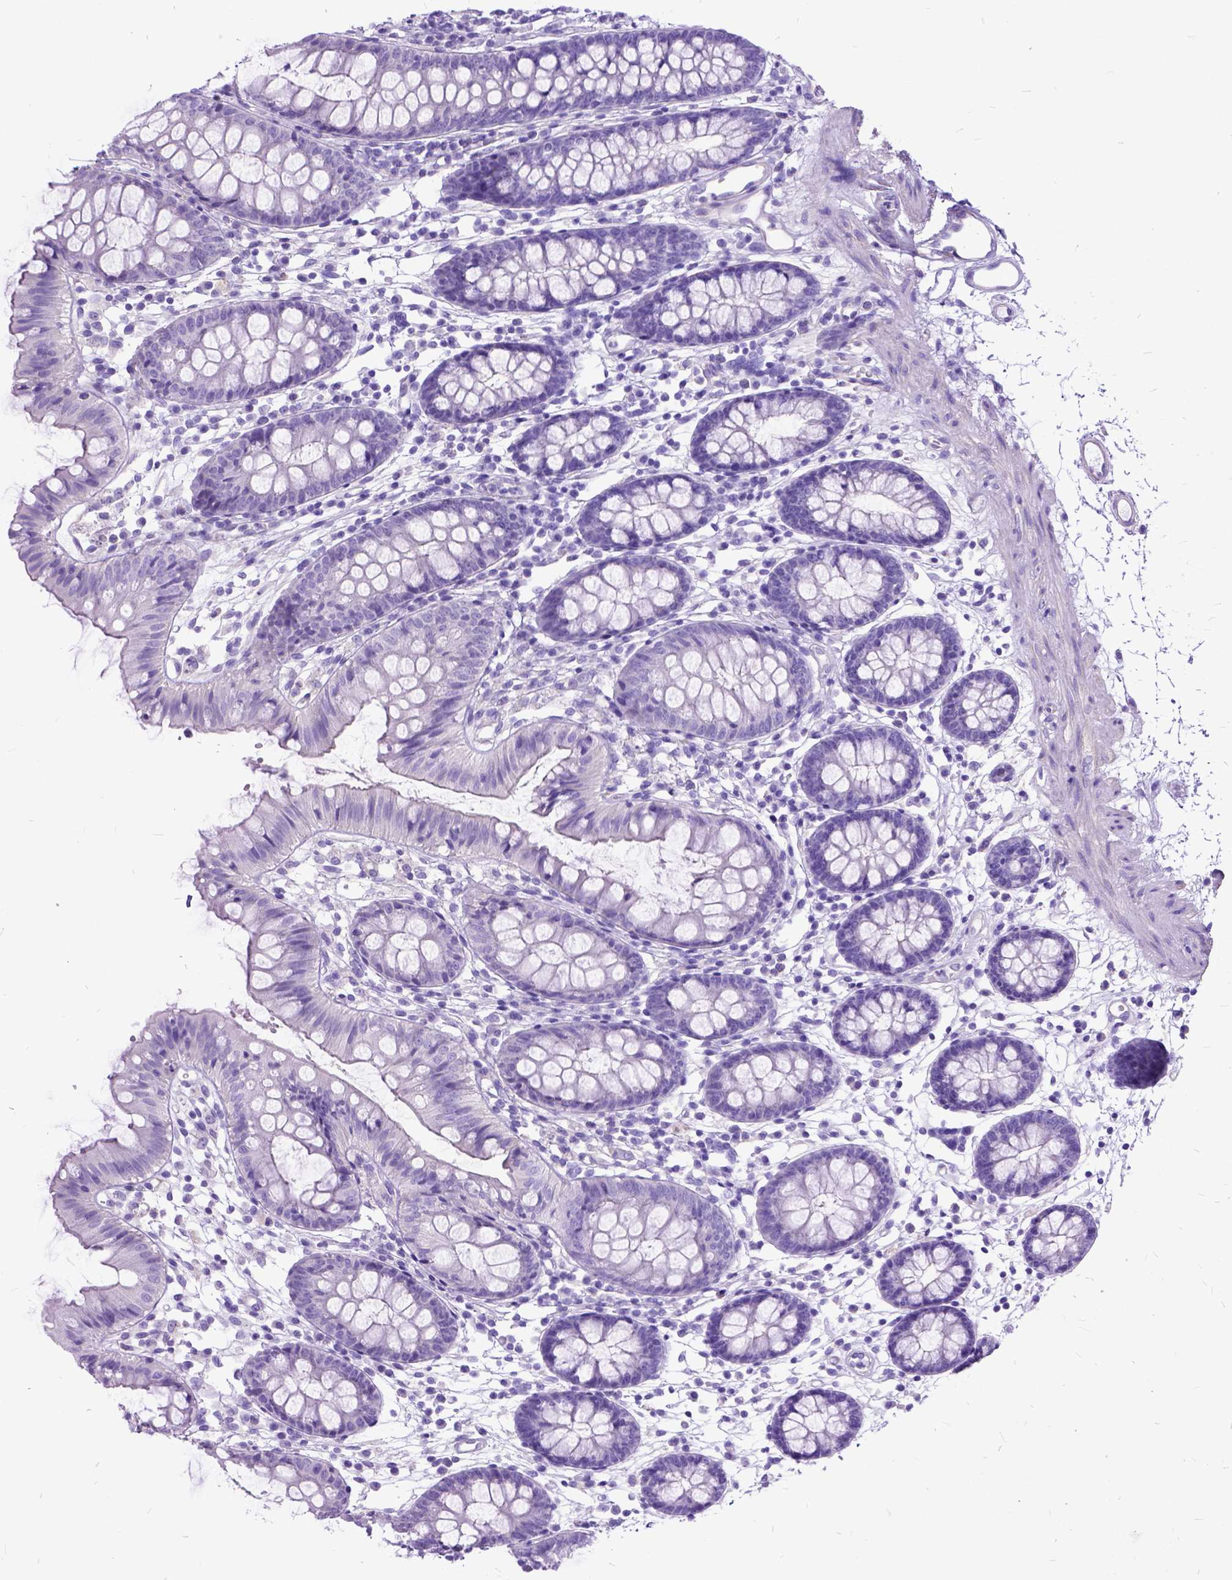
{"staining": {"intensity": "negative", "quantity": "none", "location": "none"}, "tissue": "colon", "cell_type": "Endothelial cells", "image_type": "normal", "snomed": [{"axis": "morphology", "description": "Normal tissue, NOS"}, {"axis": "topography", "description": "Colon"}], "caption": "Immunohistochemistry (IHC) histopathology image of benign colon: colon stained with DAB (3,3'-diaminobenzidine) displays no significant protein positivity in endothelial cells.", "gene": "ARL9", "patient": {"sex": "female", "age": 84}}